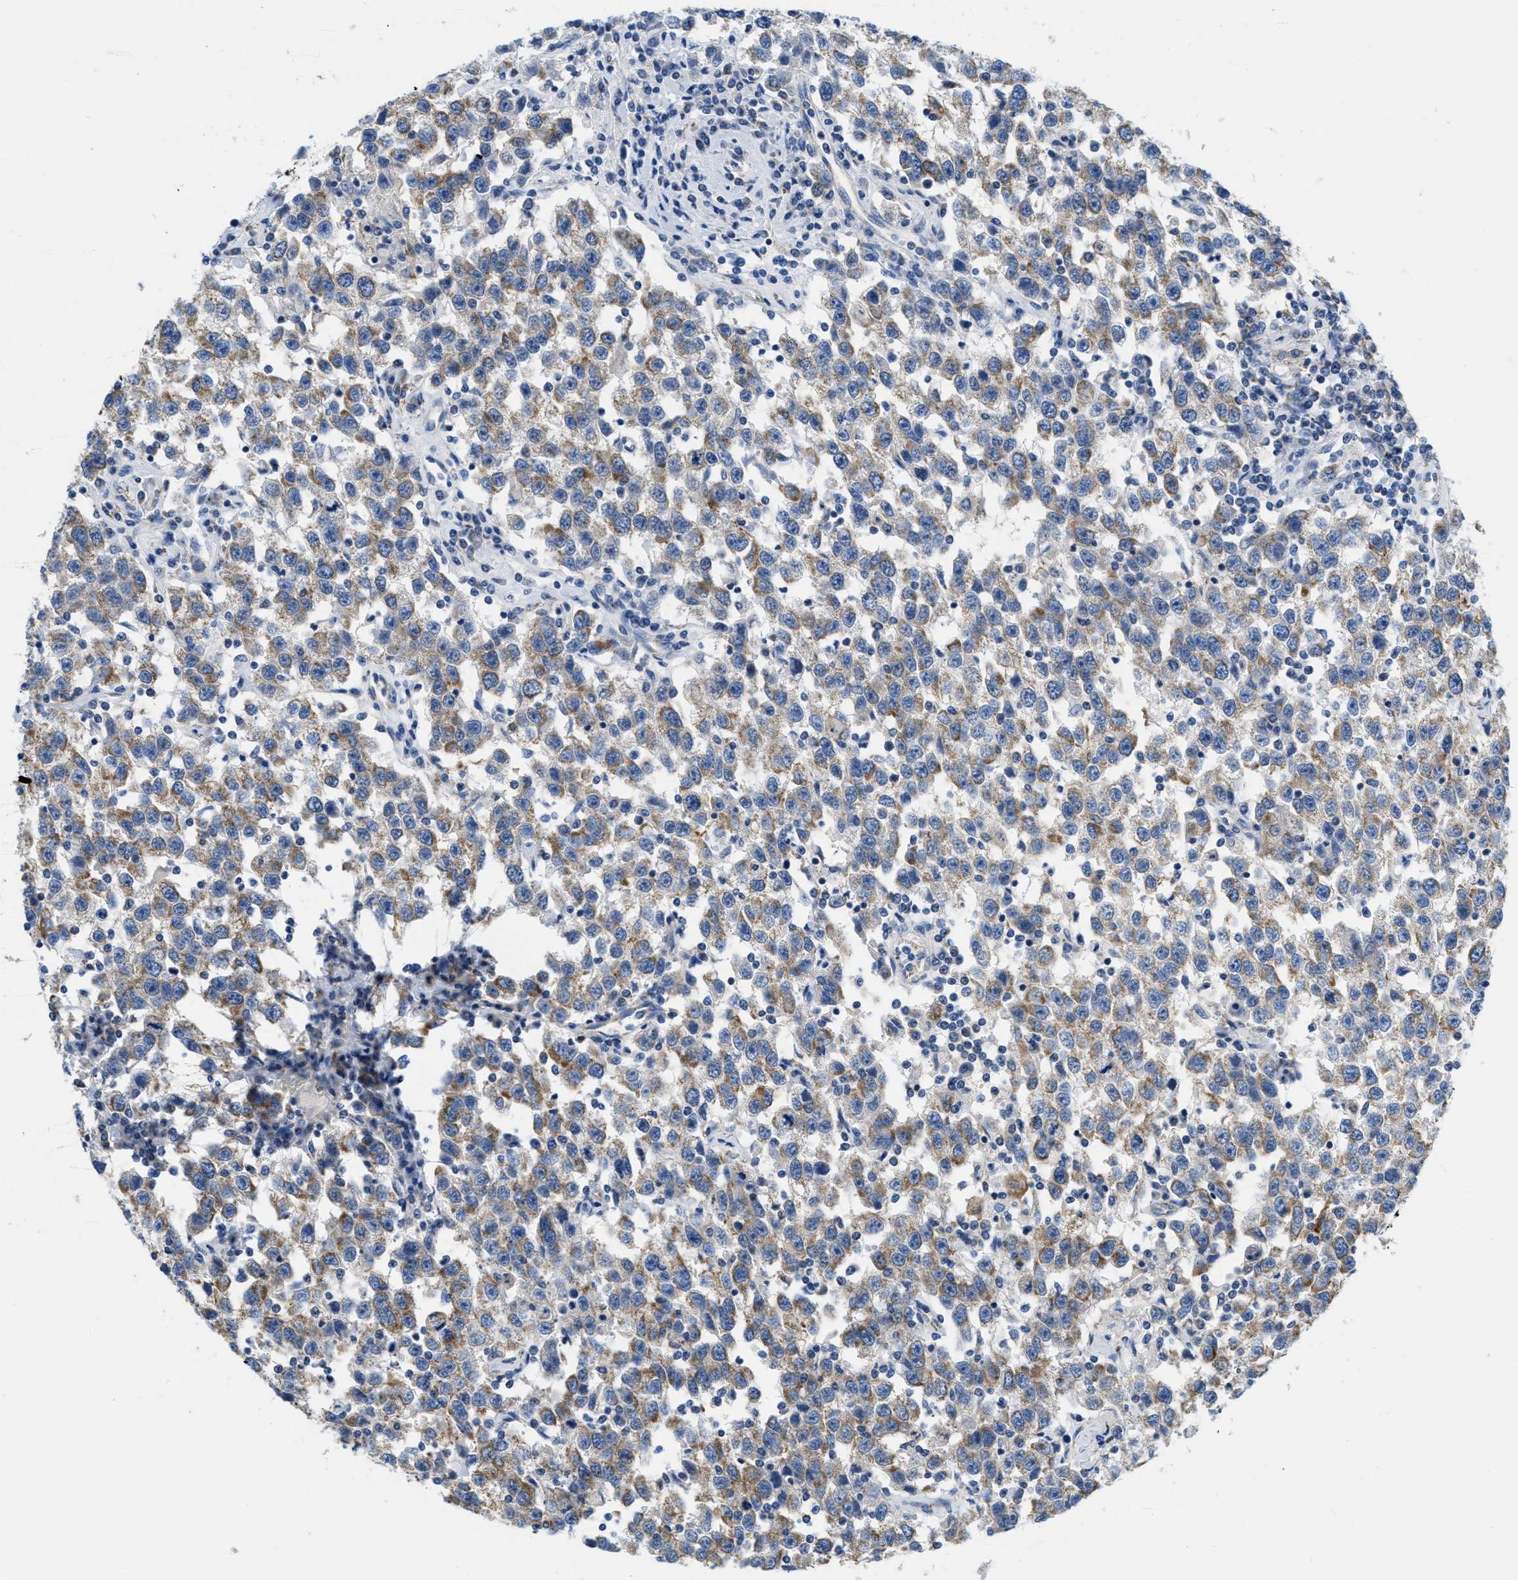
{"staining": {"intensity": "moderate", "quantity": ">75%", "location": "cytoplasmic/membranous"}, "tissue": "testis cancer", "cell_type": "Tumor cells", "image_type": "cancer", "snomed": [{"axis": "morphology", "description": "Seminoma, NOS"}, {"axis": "topography", "description": "Testis"}], "caption": "Immunohistochemical staining of human testis cancer demonstrates medium levels of moderate cytoplasmic/membranous expression in approximately >75% of tumor cells.", "gene": "KCNJ5", "patient": {"sex": "male", "age": 41}}